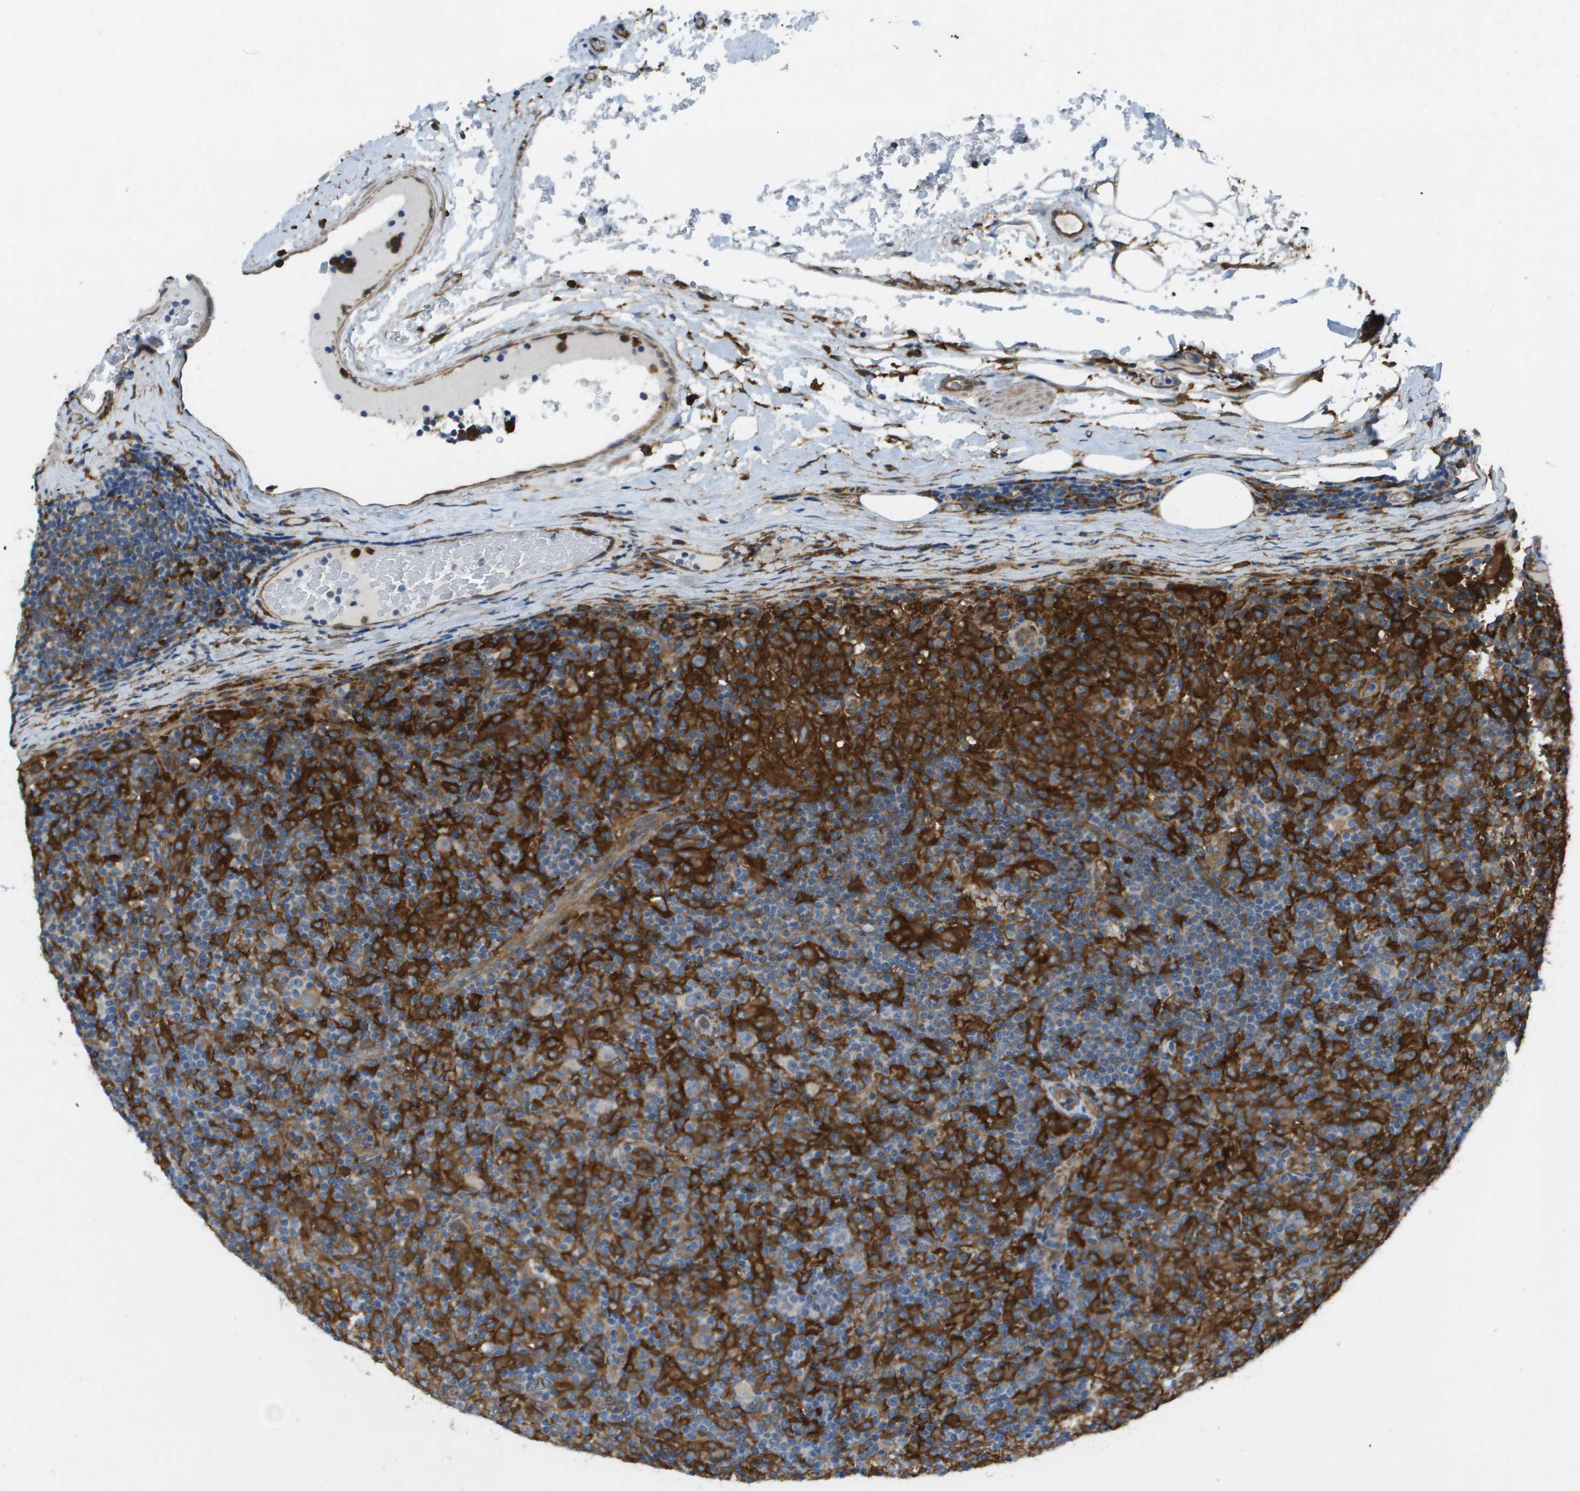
{"staining": {"intensity": "negative", "quantity": "none", "location": "none"}, "tissue": "lymphoma", "cell_type": "Tumor cells", "image_type": "cancer", "snomed": [{"axis": "morphology", "description": "Hodgkin's disease, NOS"}, {"axis": "topography", "description": "Lymph node"}], "caption": "Immunohistochemistry (IHC) micrograph of neoplastic tissue: human lymphoma stained with DAB demonstrates no significant protein positivity in tumor cells. (DAB IHC with hematoxylin counter stain).", "gene": "CORO1B", "patient": {"sex": "male", "age": 70}}